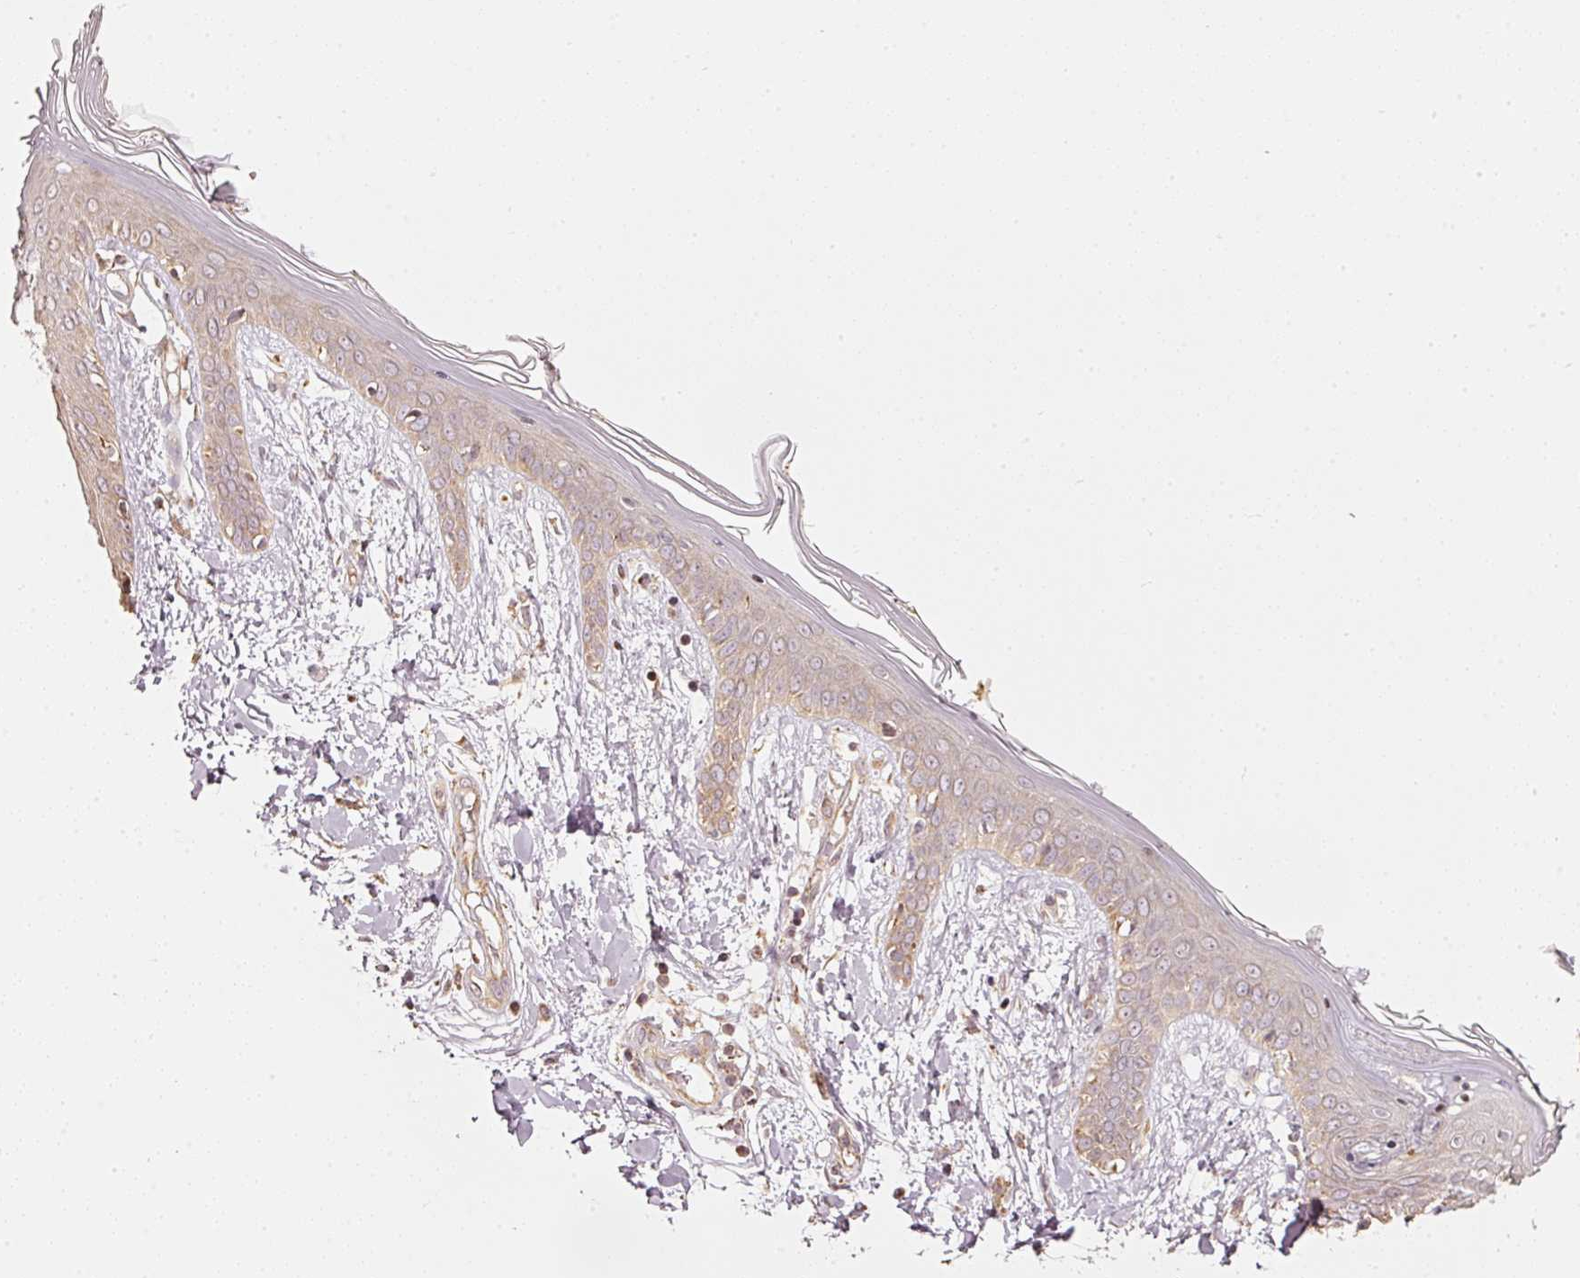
{"staining": {"intensity": "moderate", "quantity": ">75%", "location": "cytoplasmic/membranous"}, "tissue": "skin", "cell_type": "Fibroblasts", "image_type": "normal", "snomed": [{"axis": "morphology", "description": "Normal tissue, NOS"}, {"axis": "topography", "description": "Skin"}], "caption": "Skin was stained to show a protein in brown. There is medium levels of moderate cytoplasmic/membranous staining in about >75% of fibroblasts. (IHC, brightfield microscopy, high magnification).", "gene": "RAB35", "patient": {"sex": "female", "age": 34}}